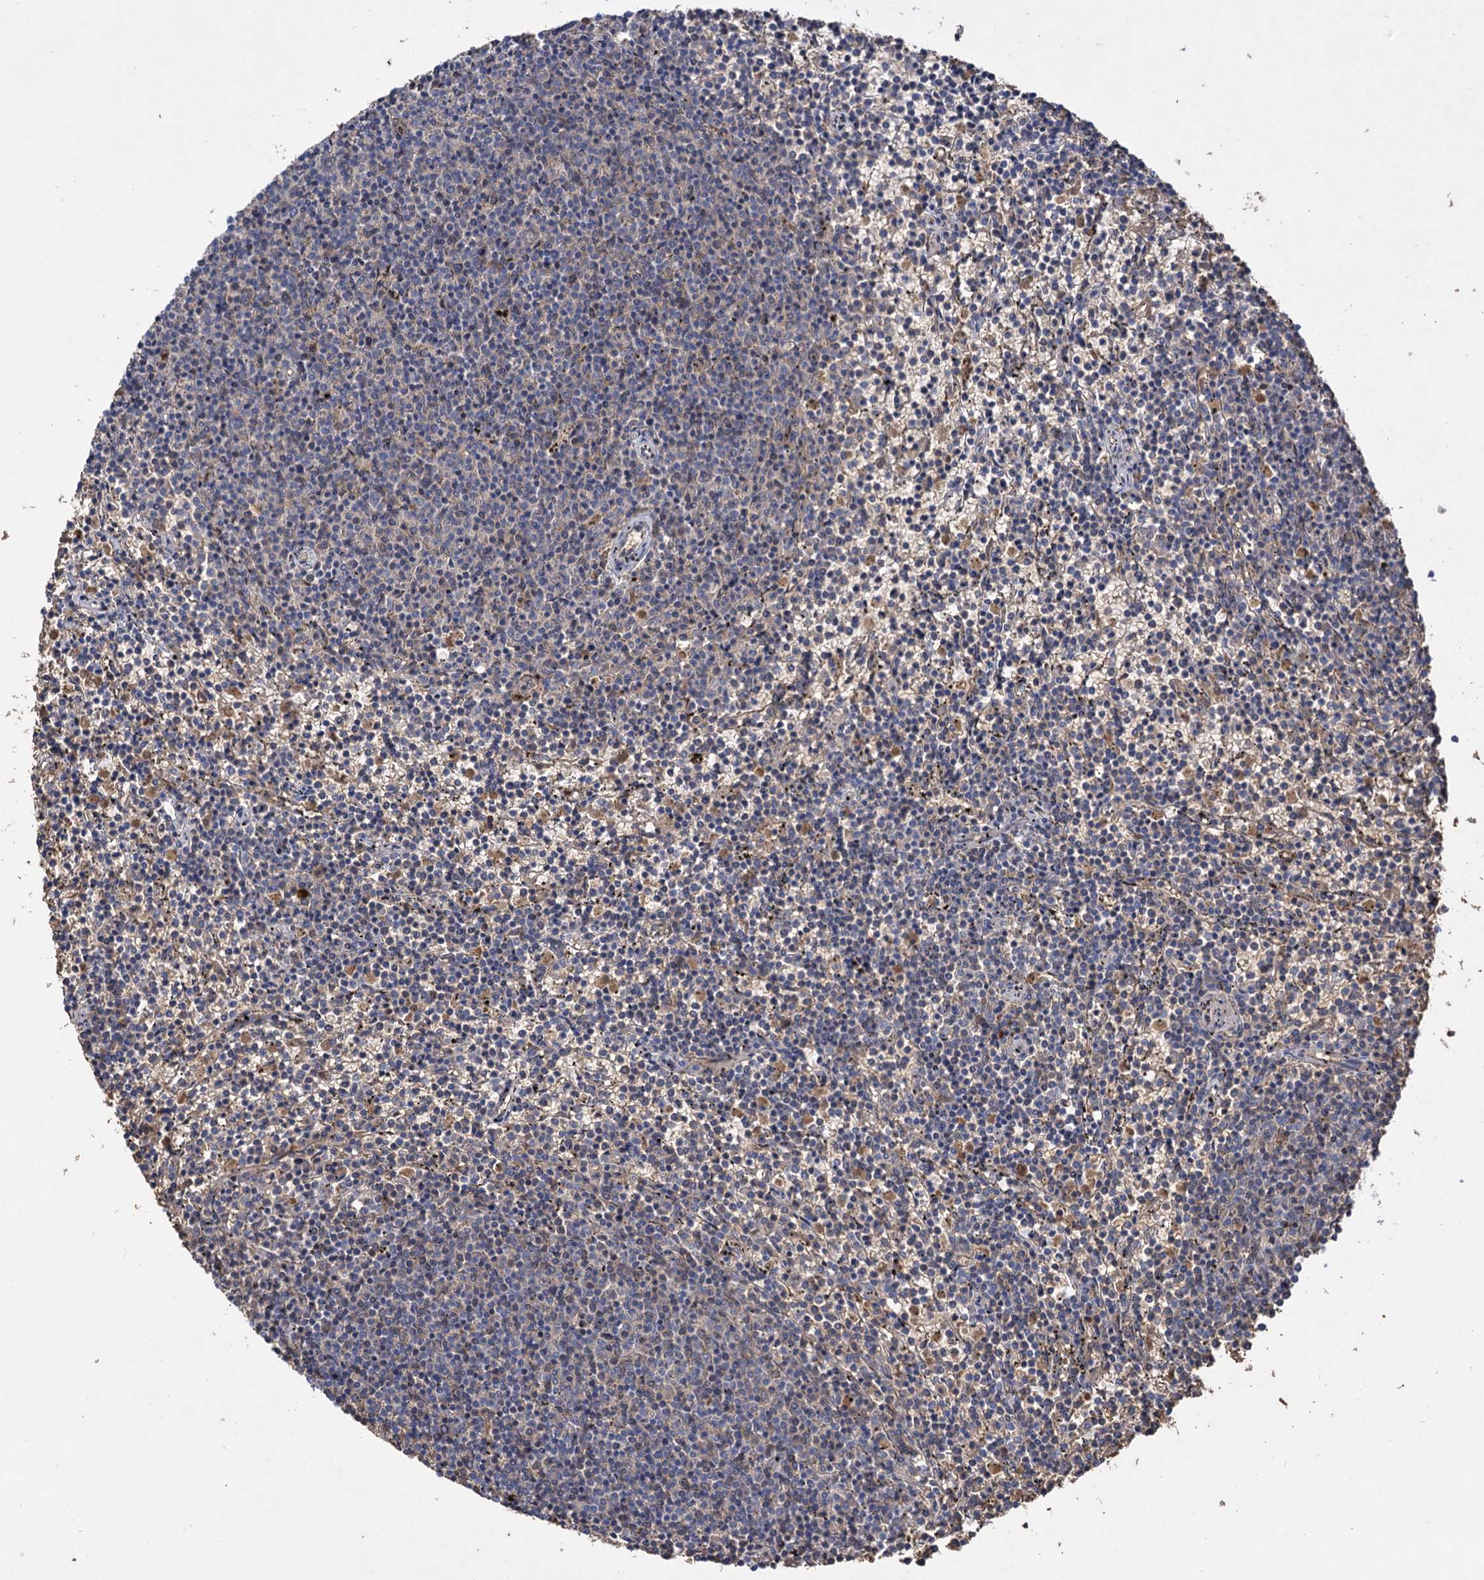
{"staining": {"intensity": "negative", "quantity": "none", "location": "none"}, "tissue": "lymphoma", "cell_type": "Tumor cells", "image_type": "cancer", "snomed": [{"axis": "morphology", "description": "Malignant lymphoma, non-Hodgkin's type, Low grade"}, {"axis": "topography", "description": "Spleen"}], "caption": "DAB immunohistochemical staining of human low-grade malignant lymphoma, non-Hodgkin's type shows no significant positivity in tumor cells.", "gene": "USP50", "patient": {"sex": "female", "age": 50}}